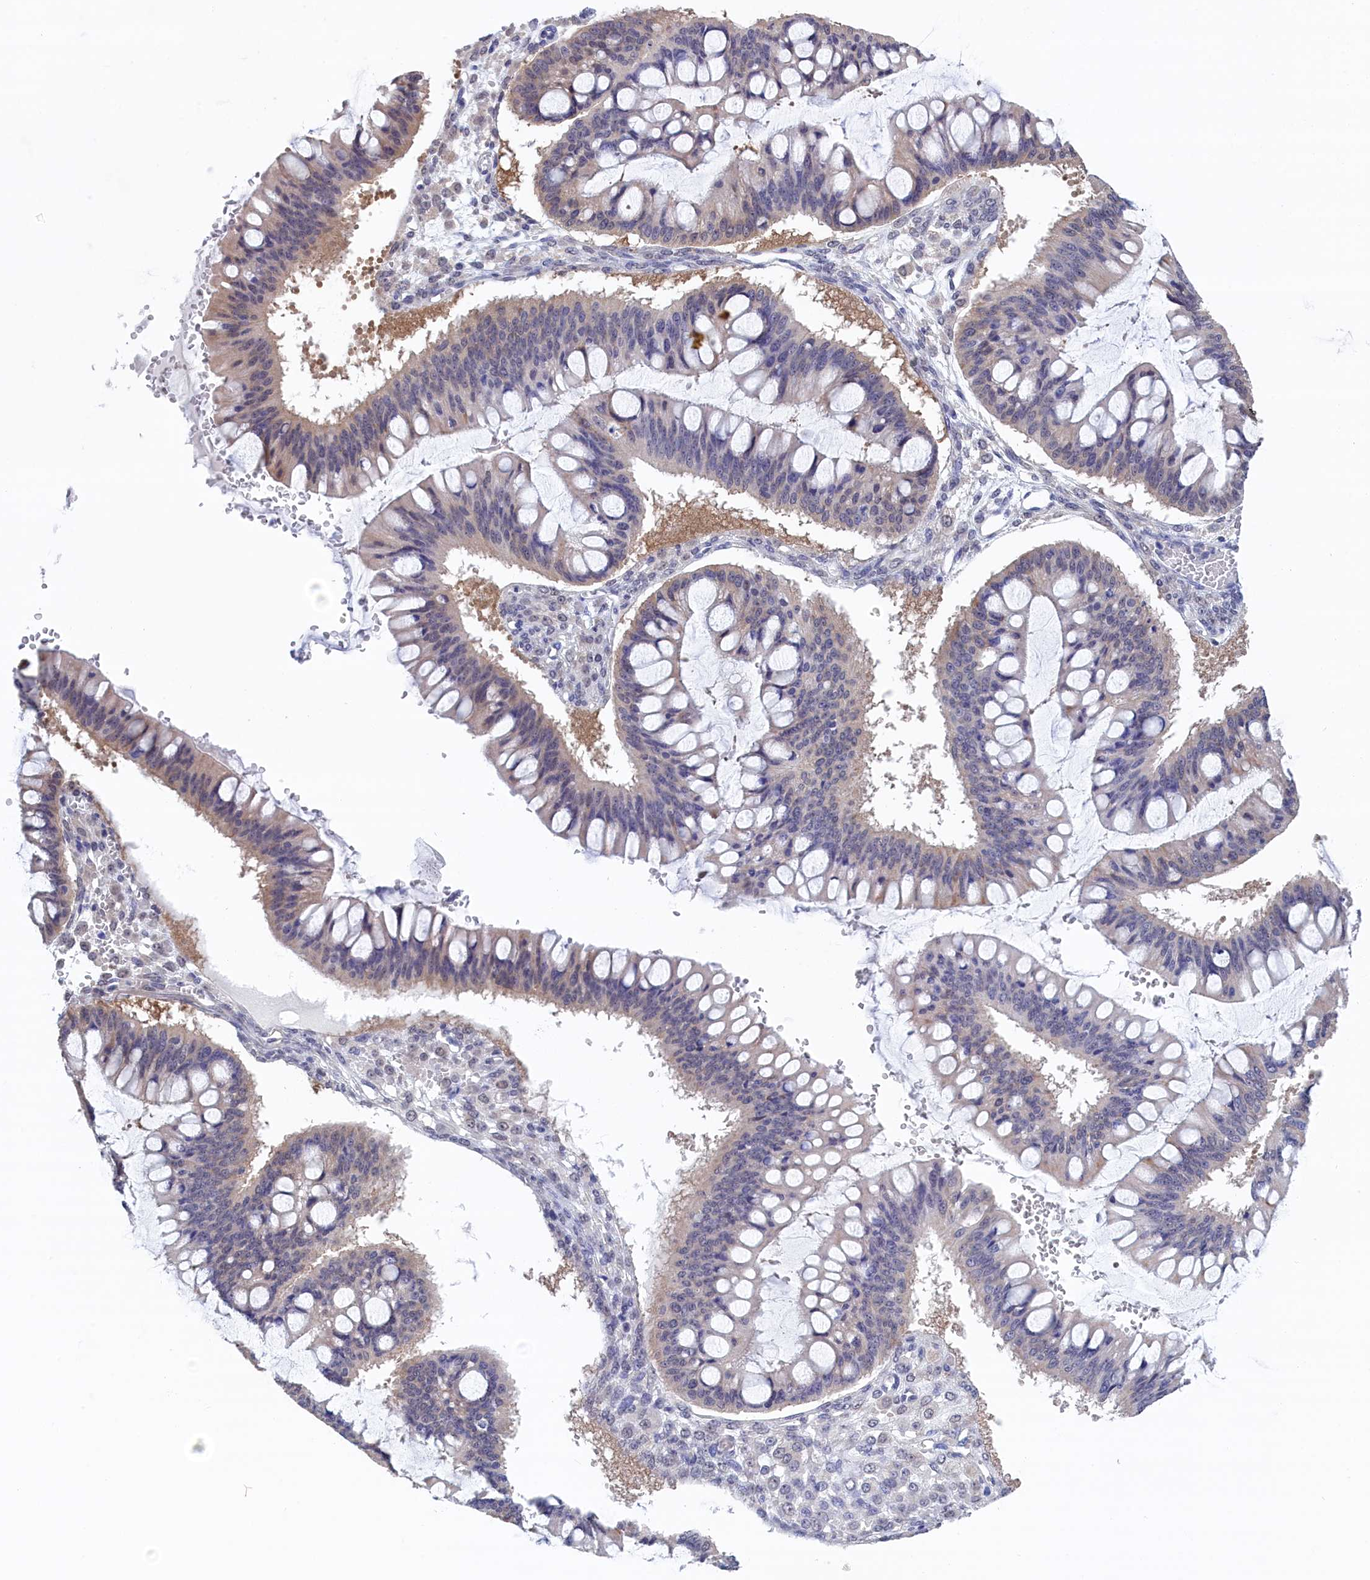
{"staining": {"intensity": "negative", "quantity": "none", "location": "none"}, "tissue": "ovarian cancer", "cell_type": "Tumor cells", "image_type": "cancer", "snomed": [{"axis": "morphology", "description": "Cystadenocarcinoma, mucinous, NOS"}, {"axis": "topography", "description": "Ovary"}], "caption": "This is an immunohistochemistry image of human ovarian cancer (mucinous cystadenocarcinoma). There is no positivity in tumor cells.", "gene": "PGP", "patient": {"sex": "female", "age": 73}}